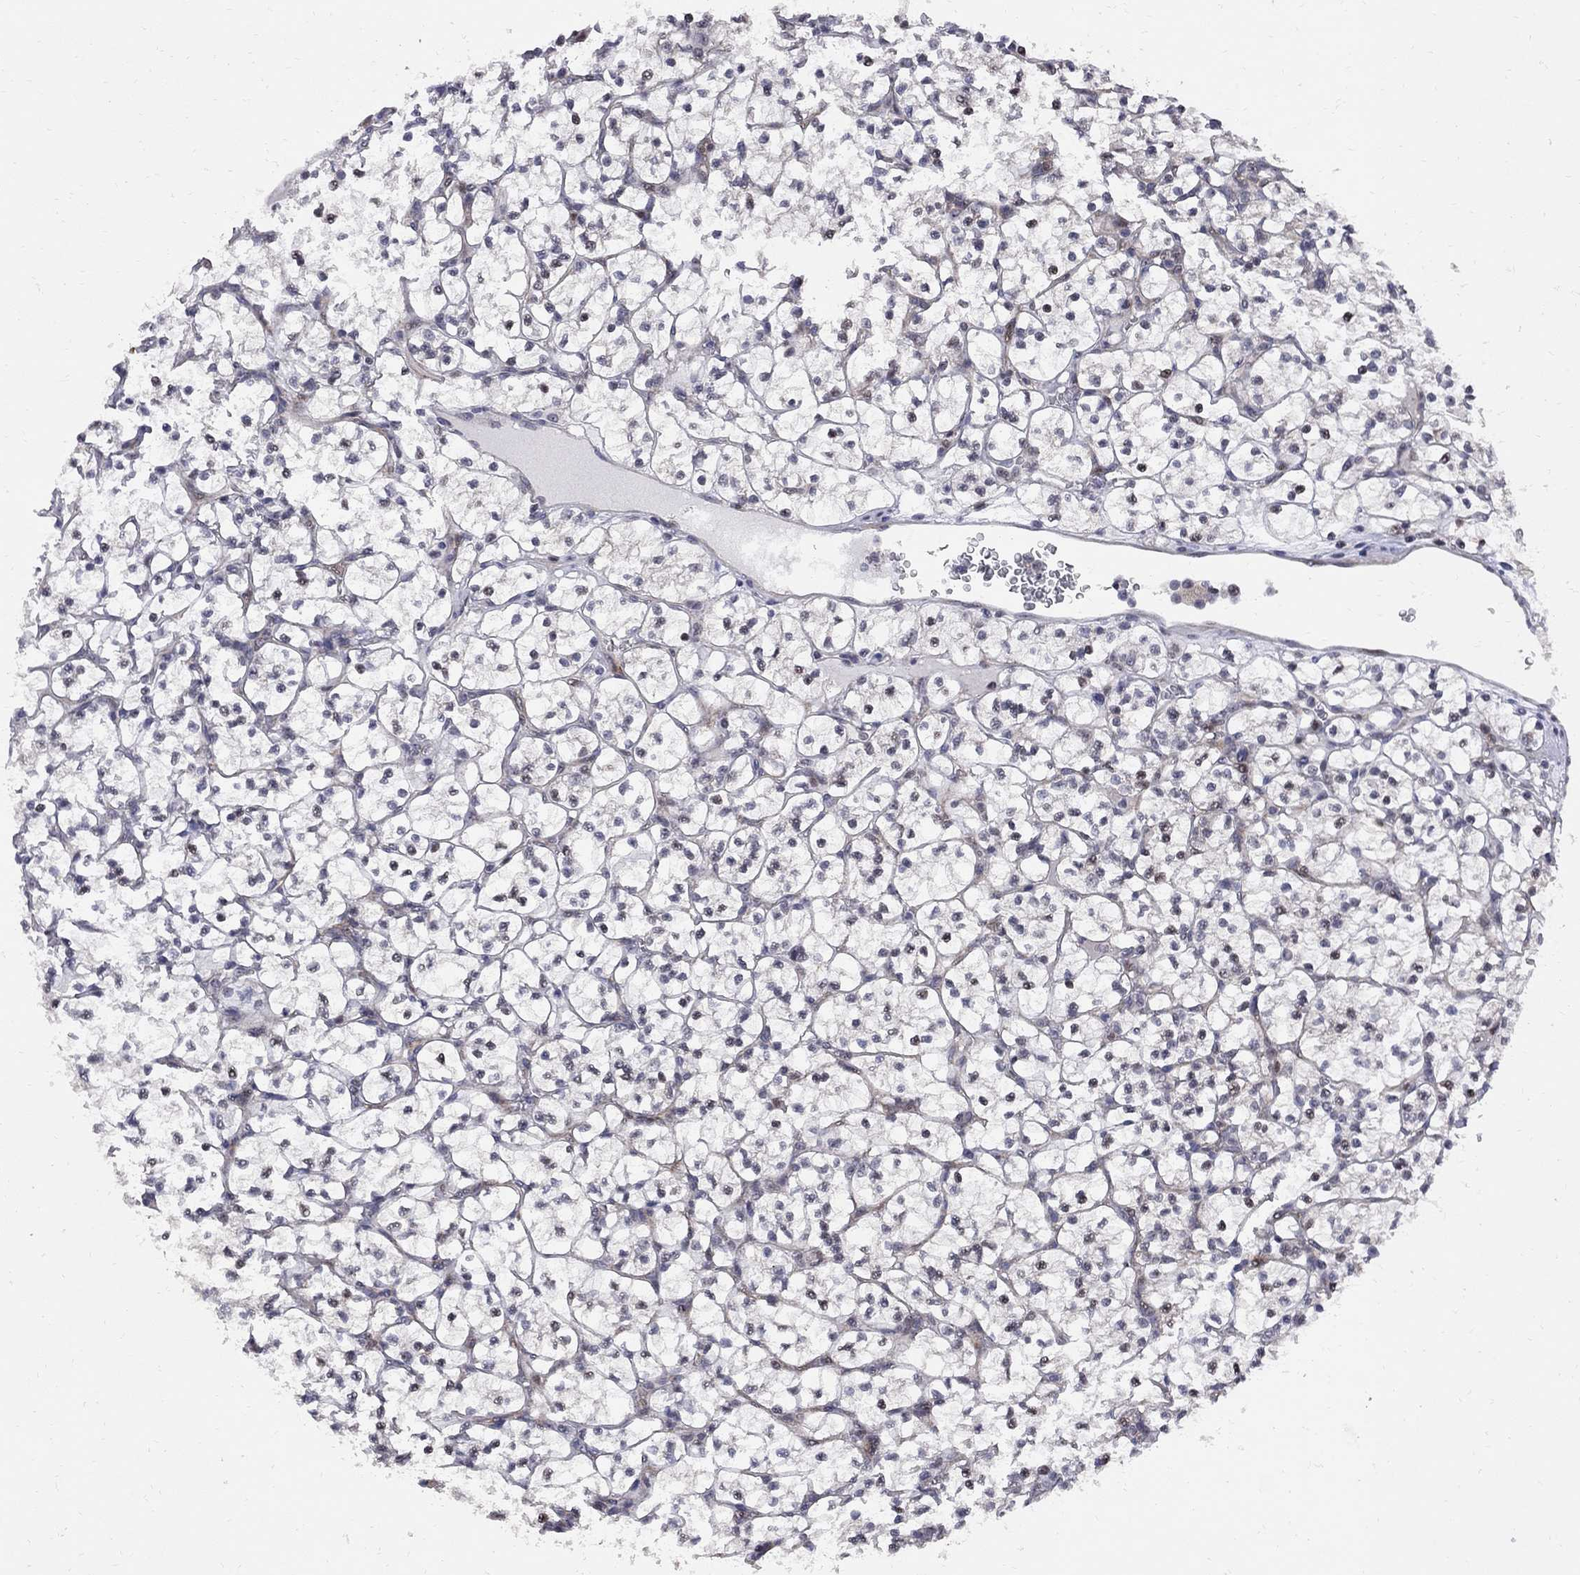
{"staining": {"intensity": "weak", "quantity": "<25%", "location": "nuclear"}, "tissue": "renal cancer", "cell_type": "Tumor cells", "image_type": "cancer", "snomed": [{"axis": "morphology", "description": "Adenocarcinoma, NOS"}, {"axis": "topography", "description": "Kidney"}], "caption": "This is a histopathology image of immunohistochemistry staining of adenocarcinoma (renal), which shows no positivity in tumor cells.", "gene": "DHX33", "patient": {"sex": "female", "age": 89}}